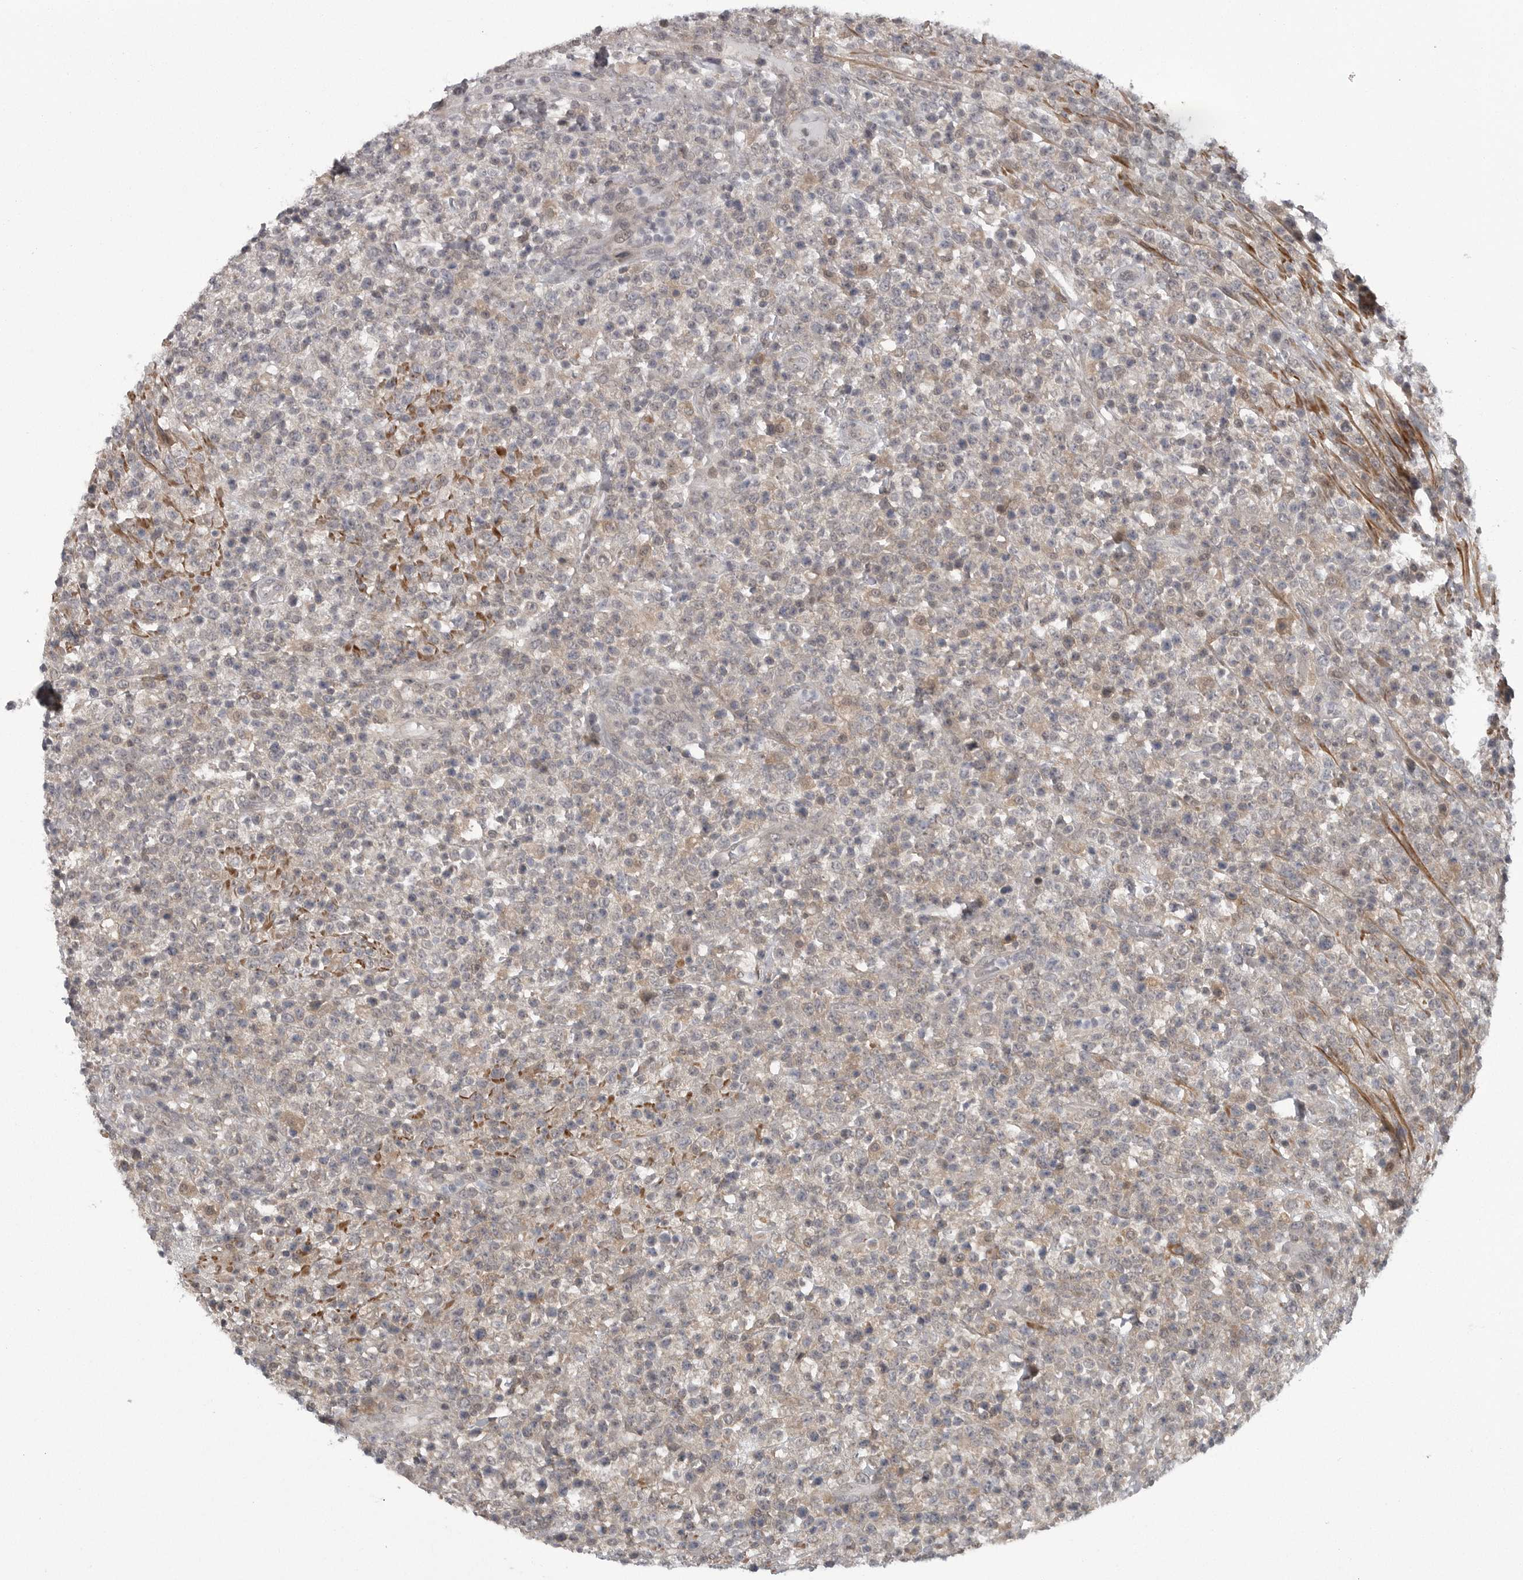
{"staining": {"intensity": "negative", "quantity": "none", "location": "none"}, "tissue": "lymphoma", "cell_type": "Tumor cells", "image_type": "cancer", "snomed": [{"axis": "morphology", "description": "Malignant lymphoma, non-Hodgkin's type, High grade"}, {"axis": "topography", "description": "Colon"}], "caption": "This is an immunohistochemistry histopathology image of human high-grade malignant lymphoma, non-Hodgkin's type. There is no staining in tumor cells.", "gene": "PPP1R9A", "patient": {"sex": "female", "age": 53}}